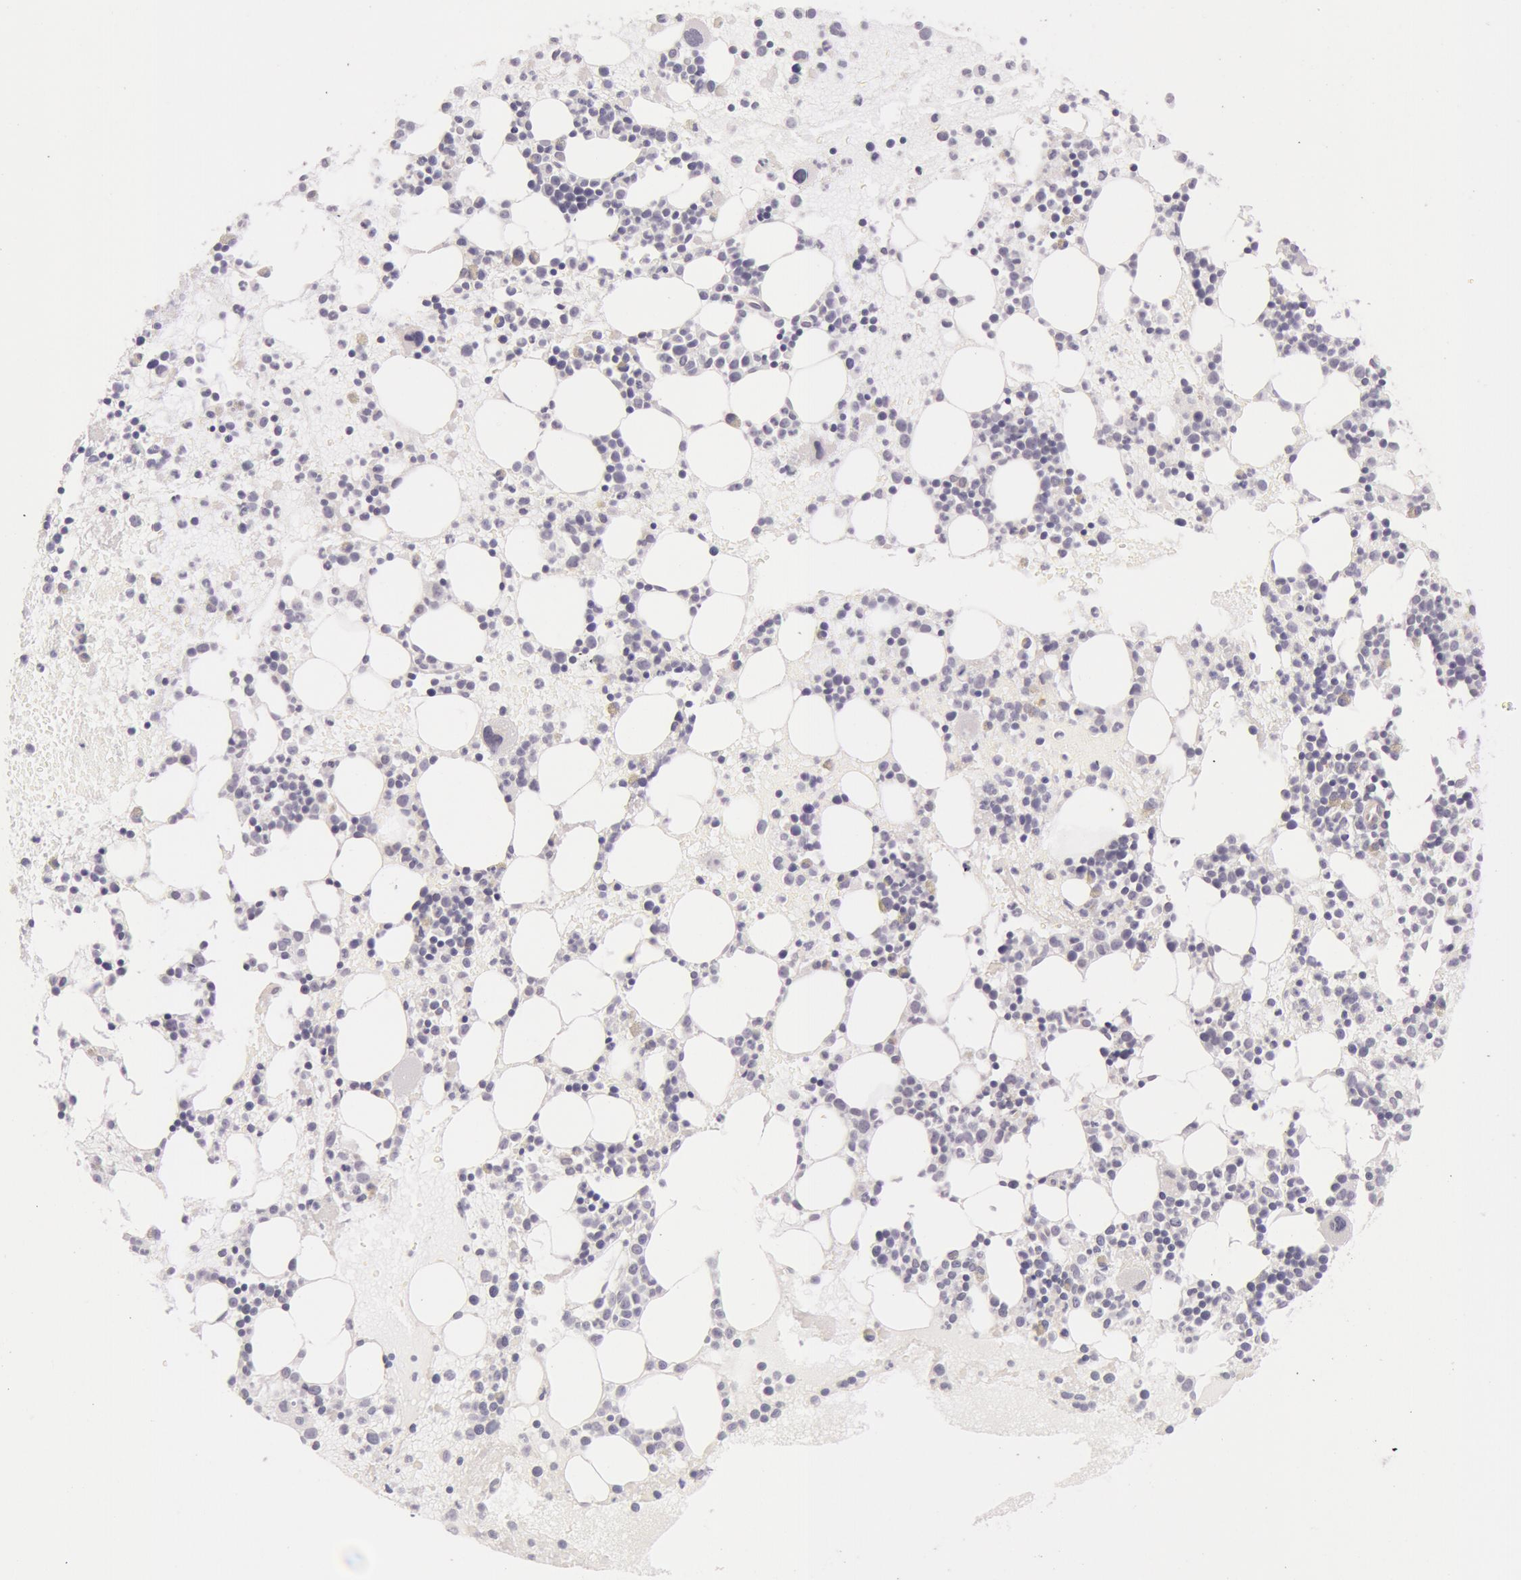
{"staining": {"intensity": "negative", "quantity": "none", "location": "none"}, "tissue": "bone marrow", "cell_type": "Hematopoietic cells", "image_type": "normal", "snomed": [{"axis": "morphology", "description": "Normal tissue, NOS"}, {"axis": "topography", "description": "Bone marrow"}], "caption": "IHC image of normal human bone marrow stained for a protein (brown), which displays no staining in hematopoietic cells.", "gene": "RBMY1A1", "patient": {"sex": "male", "age": 15}}